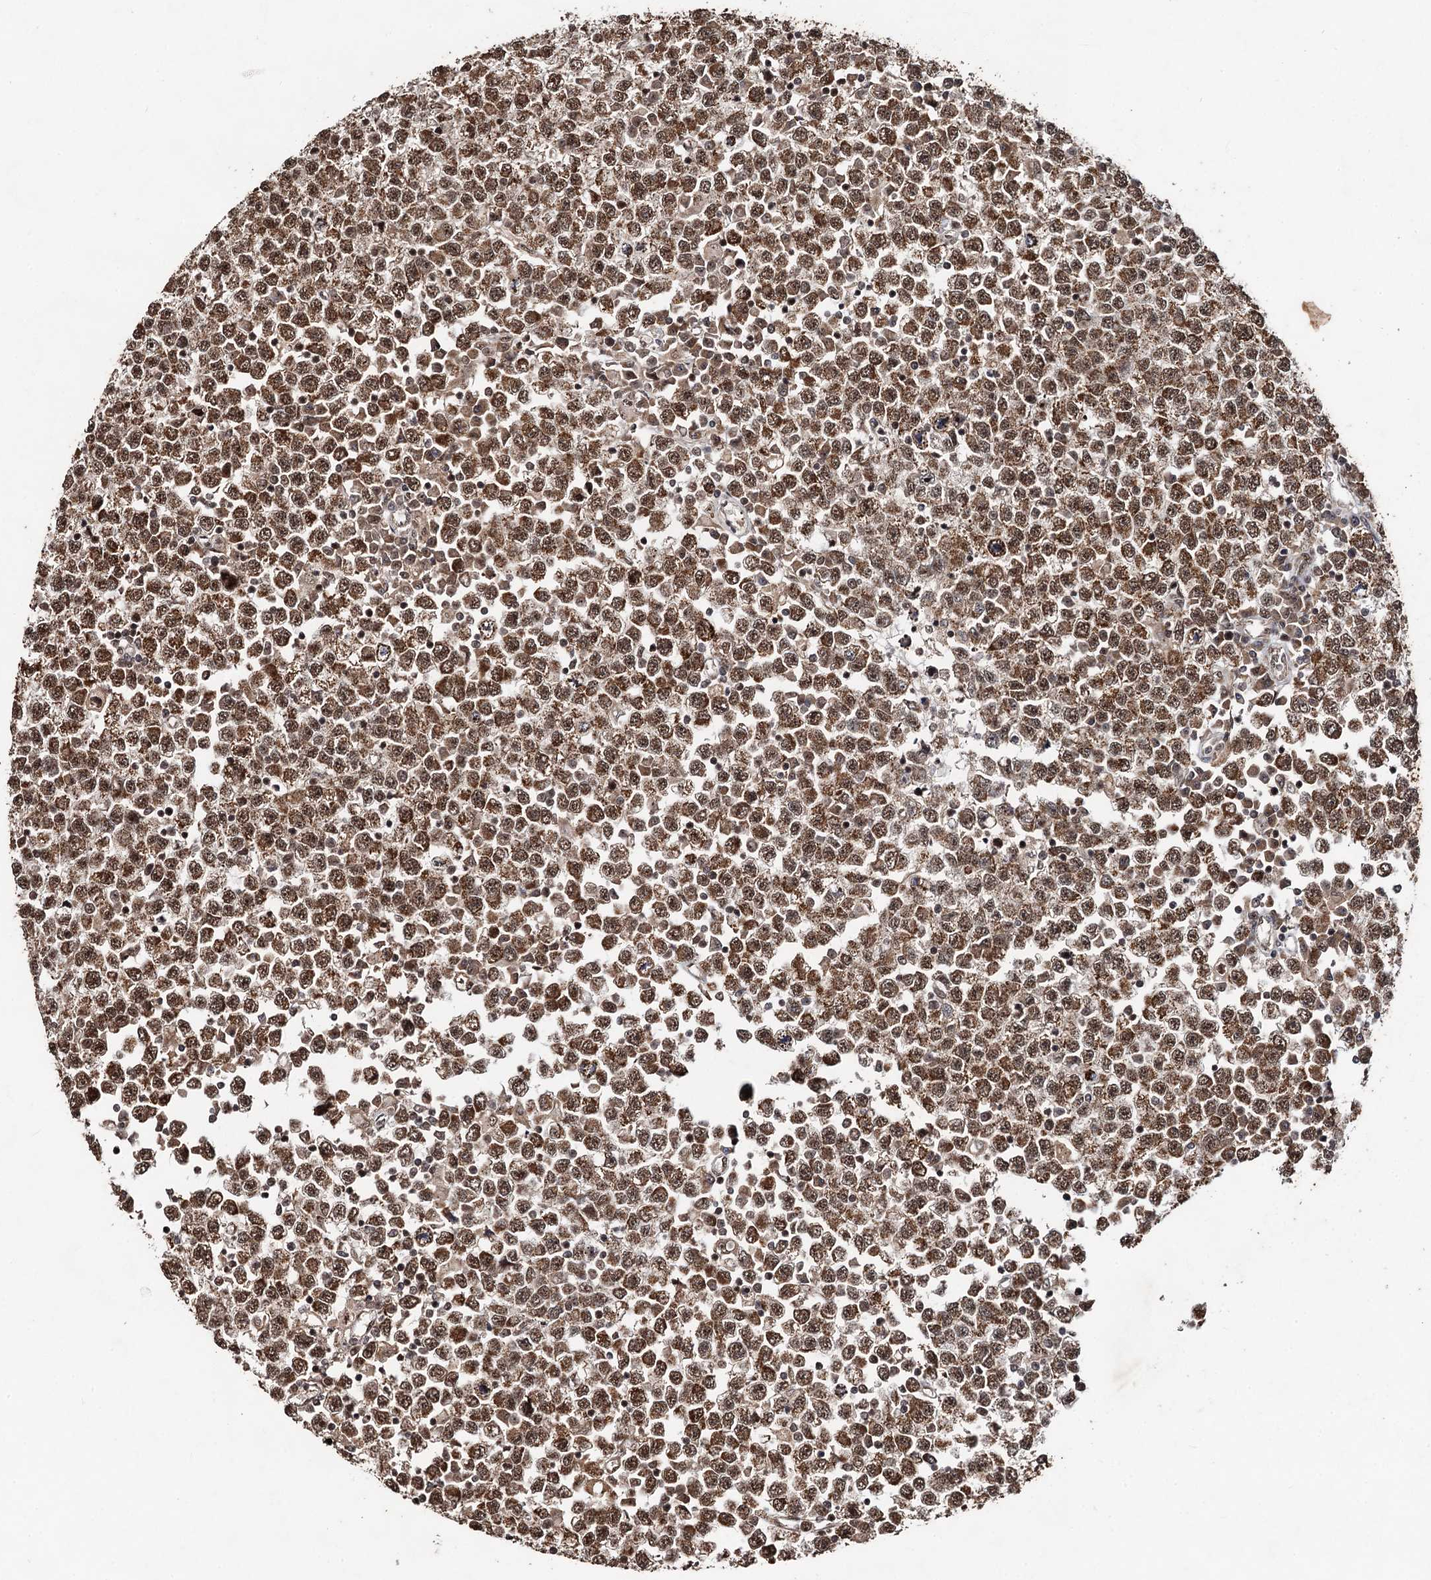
{"staining": {"intensity": "moderate", "quantity": ">75%", "location": "cytoplasmic/membranous,nuclear"}, "tissue": "testis cancer", "cell_type": "Tumor cells", "image_type": "cancer", "snomed": [{"axis": "morphology", "description": "Seminoma, NOS"}, {"axis": "topography", "description": "Testis"}], "caption": "Brown immunohistochemical staining in testis seminoma shows moderate cytoplasmic/membranous and nuclear staining in approximately >75% of tumor cells.", "gene": "REP15", "patient": {"sex": "male", "age": 65}}